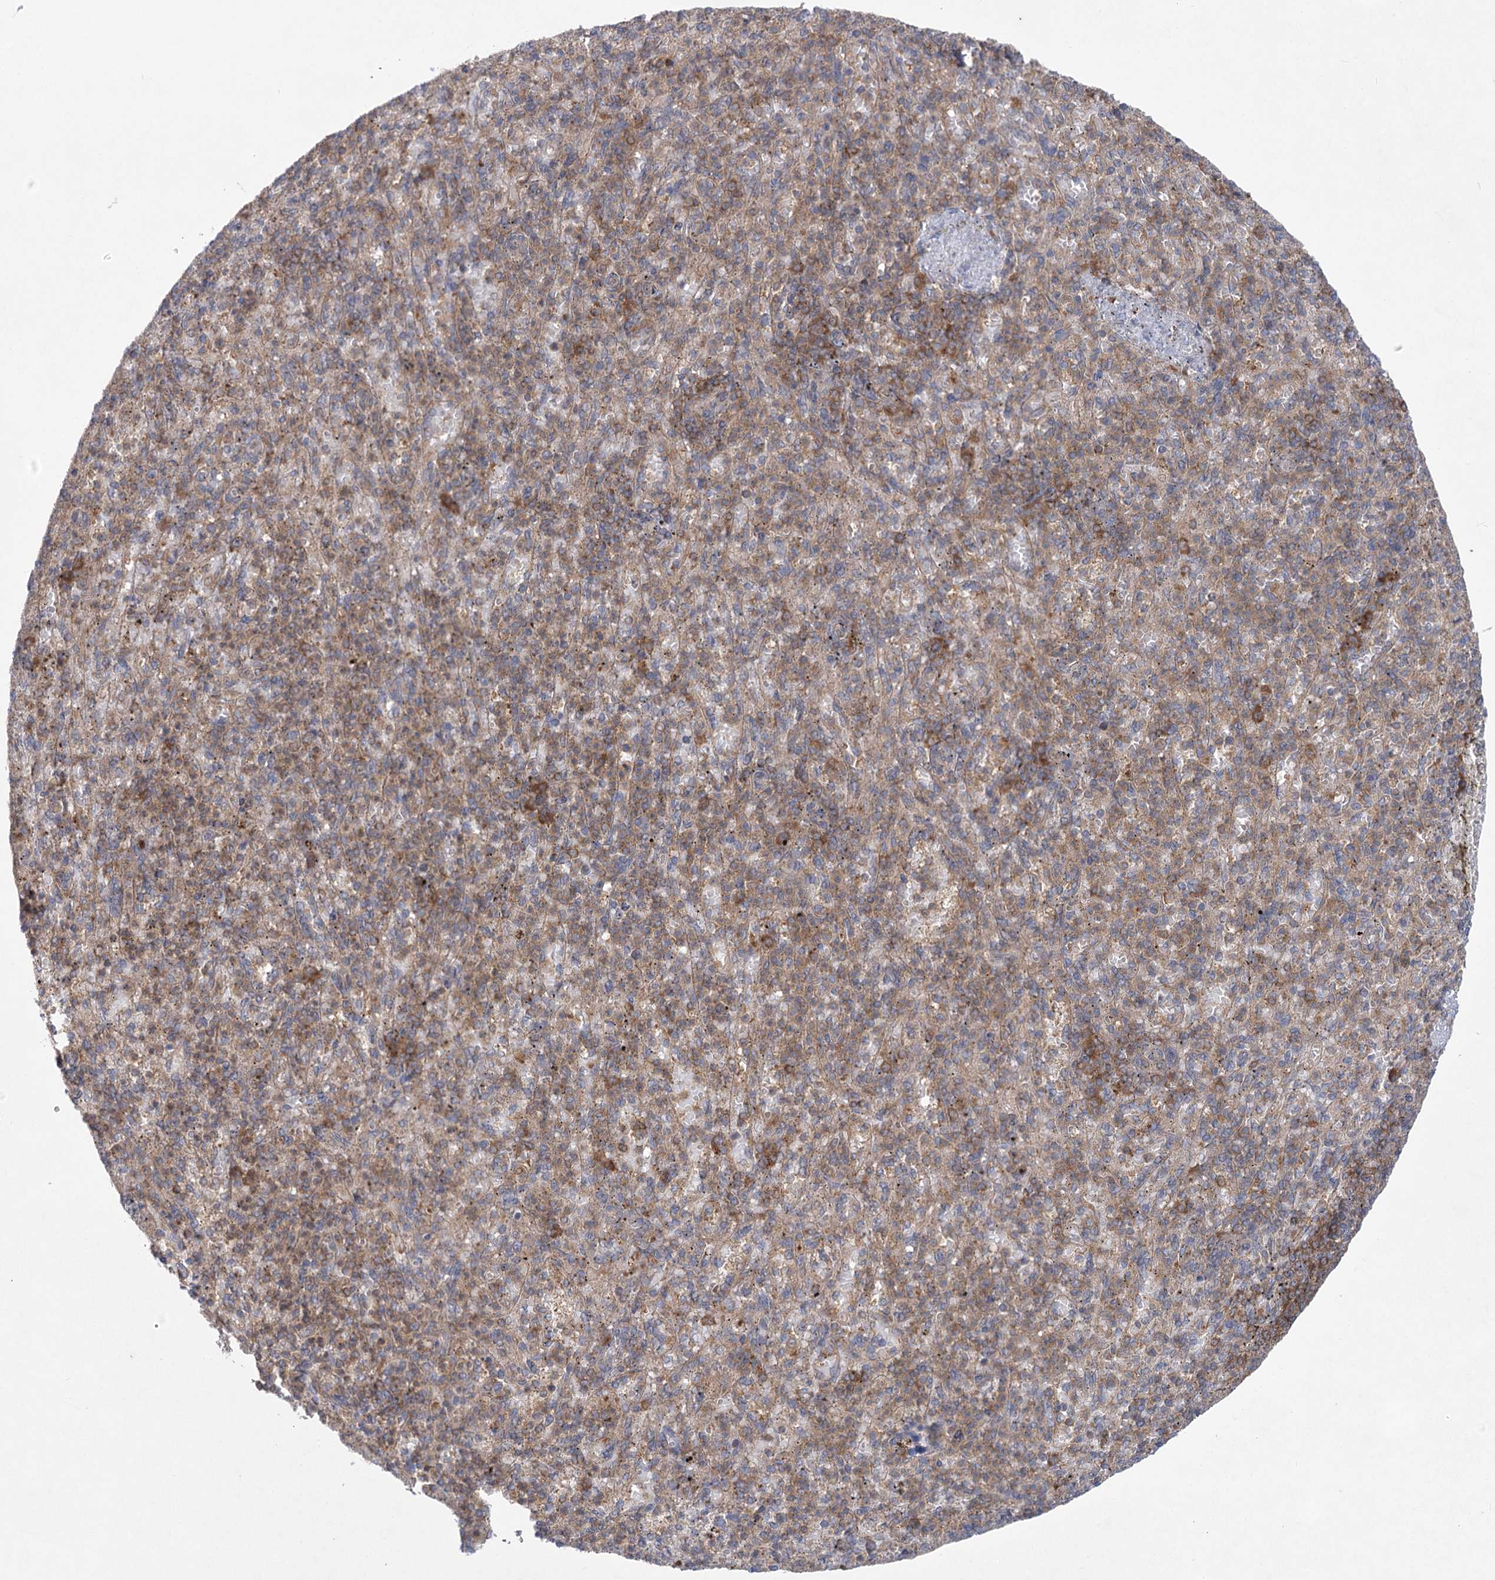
{"staining": {"intensity": "weak", "quantity": ">75%", "location": "cytoplasmic/membranous"}, "tissue": "spleen", "cell_type": "Cells in red pulp", "image_type": "normal", "snomed": [{"axis": "morphology", "description": "Normal tissue, NOS"}, {"axis": "topography", "description": "Spleen"}], "caption": "About >75% of cells in red pulp in normal human spleen reveal weak cytoplasmic/membranous protein positivity as visualized by brown immunohistochemical staining.", "gene": "EIF3A", "patient": {"sex": "female", "age": 74}}